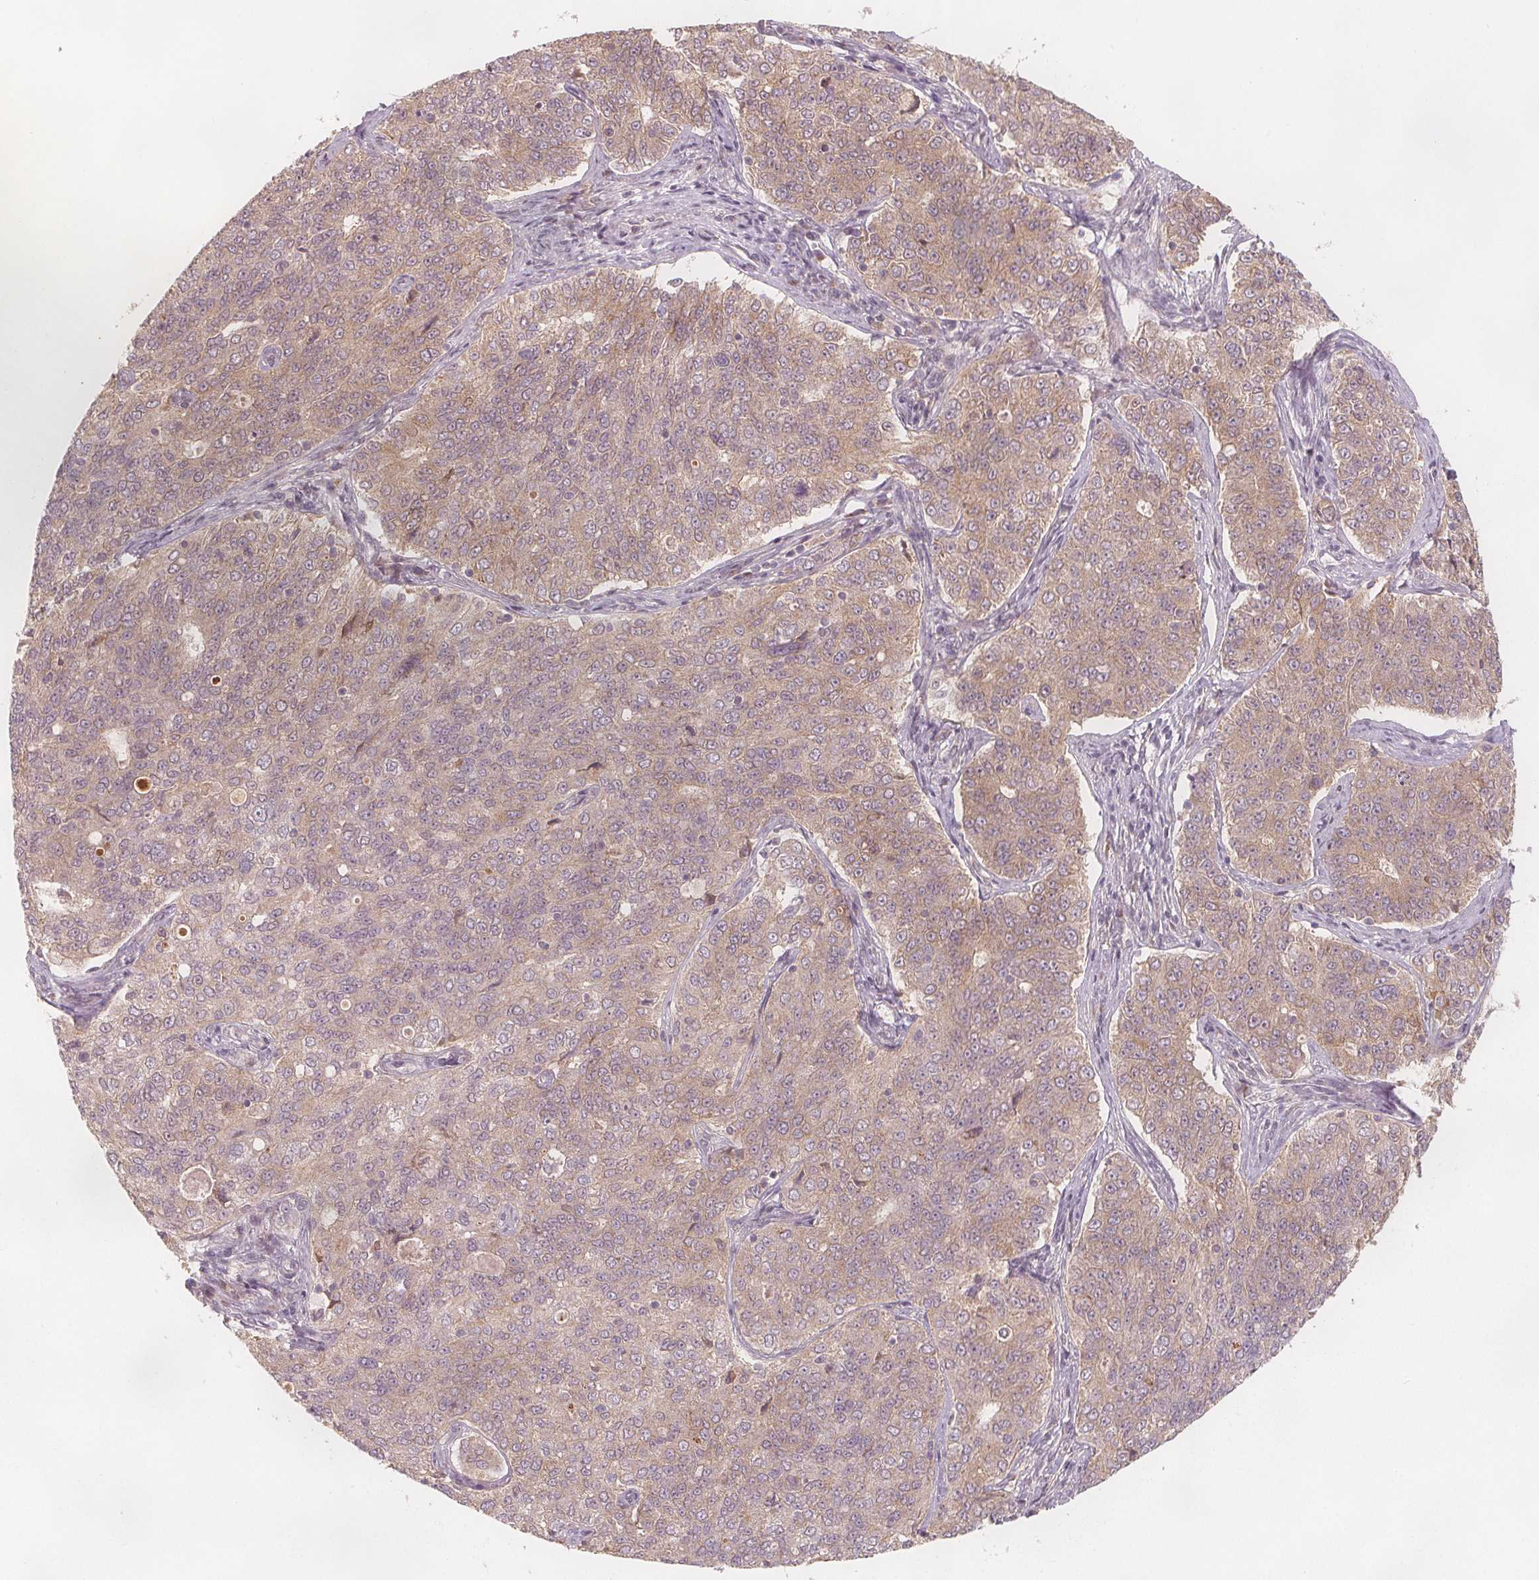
{"staining": {"intensity": "weak", "quantity": "<25%", "location": "cytoplasmic/membranous"}, "tissue": "endometrial cancer", "cell_type": "Tumor cells", "image_type": "cancer", "snomed": [{"axis": "morphology", "description": "Adenocarcinoma, NOS"}, {"axis": "topography", "description": "Endometrium"}], "caption": "DAB (3,3'-diaminobenzidine) immunohistochemical staining of endometrial adenocarcinoma shows no significant expression in tumor cells. (DAB (3,3'-diaminobenzidine) IHC, high magnification).", "gene": "NCSTN", "patient": {"sex": "female", "age": 43}}